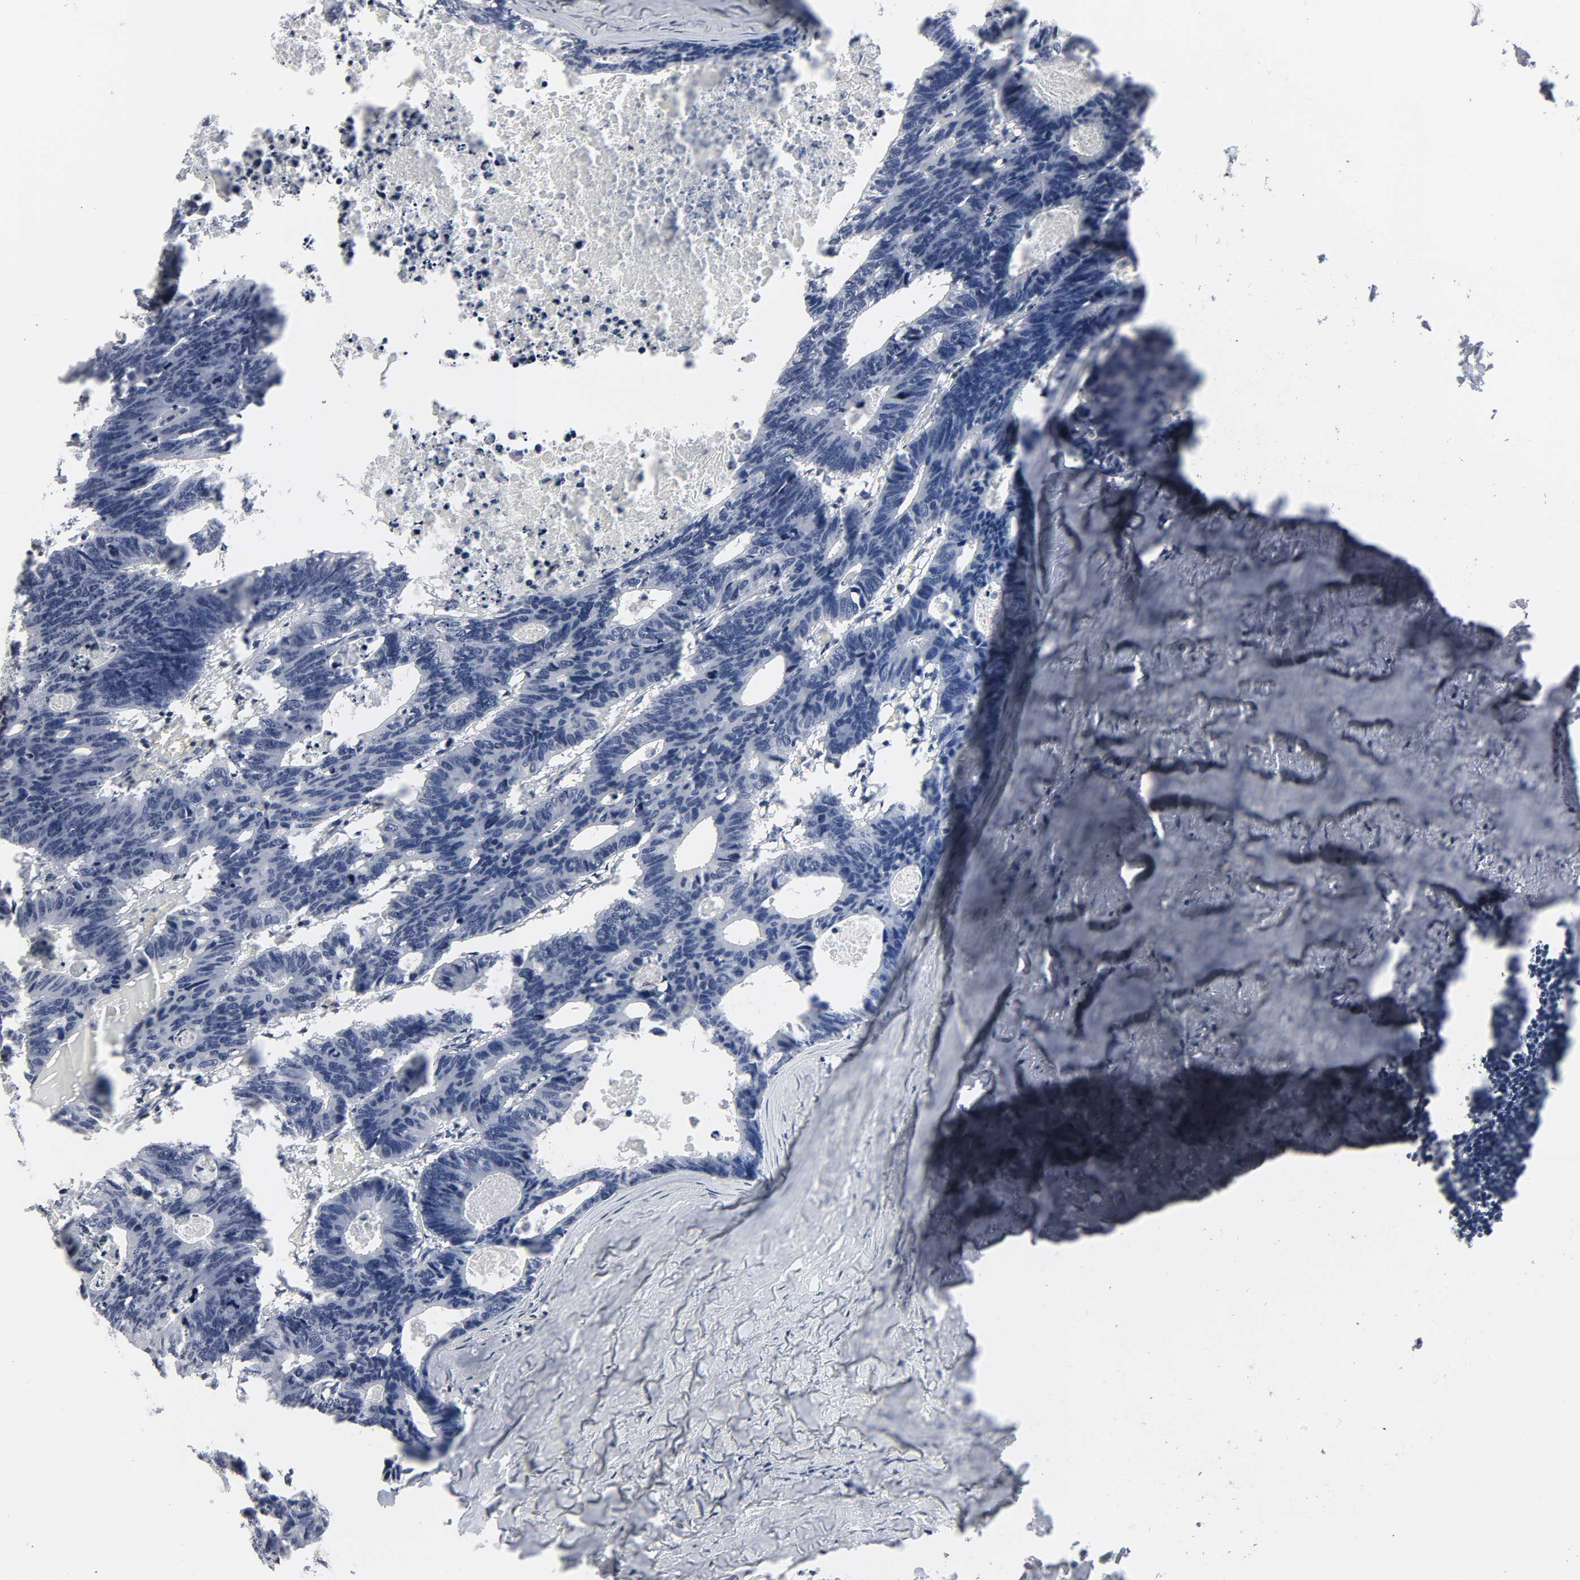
{"staining": {"intensity": "negative", "quantity": "none", "location": "none"}, "tissue": "colorectal cancer", "cell_type": "Tumor cells", "image_type": "cancer", "snomed": [{"axis": "morphology", "description": "Adenocarcinoma, NOS"}, {"axis": "topography", "description": "Colon"}], "caption": "IHC of human colorectal cancer exhibits no expression in tumor cells.", "gene": "SPI1", "patient": {"sex": "female", "age": 55}}